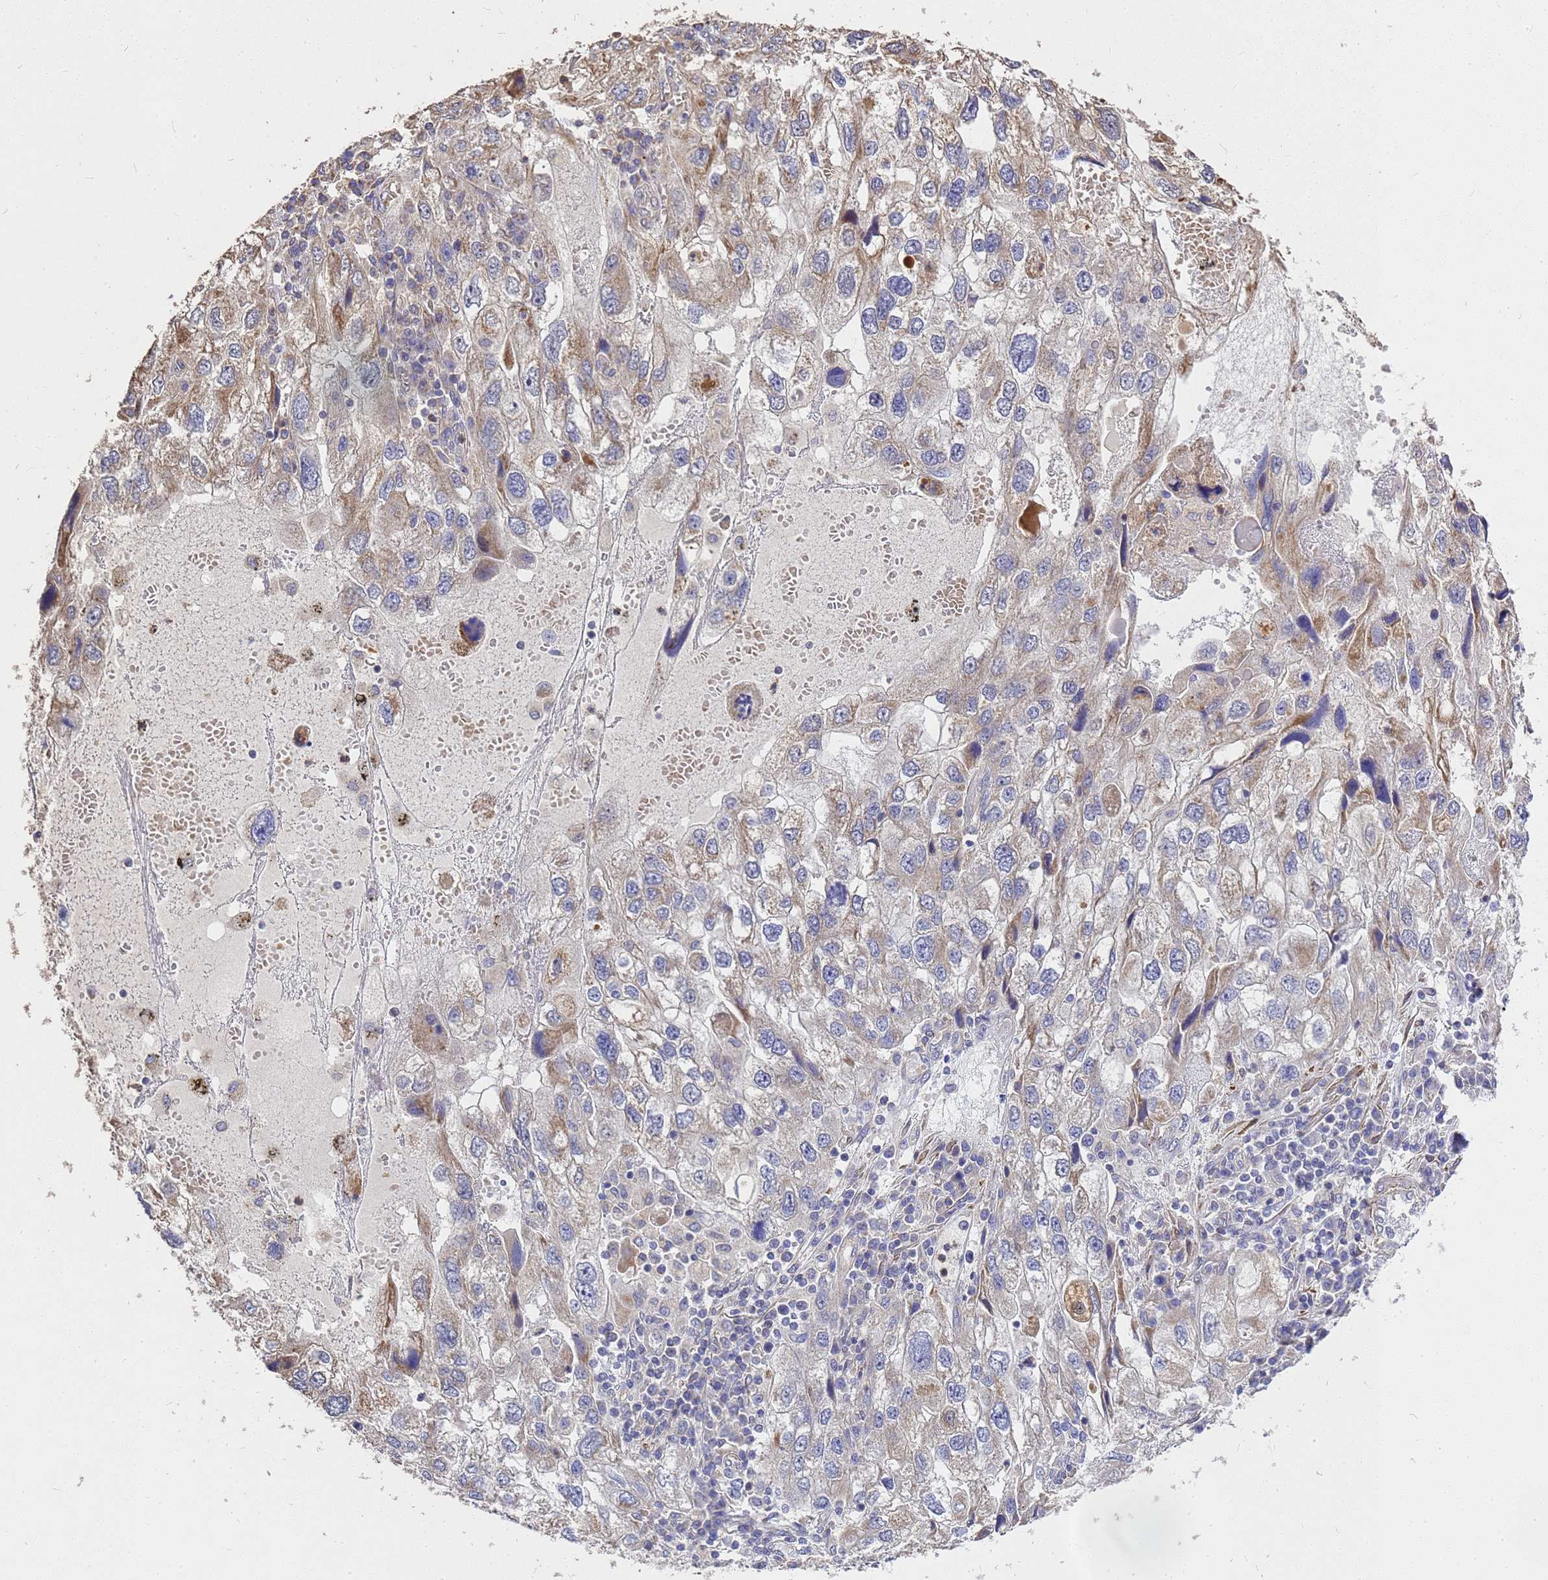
{"staining": {"intensity": "moderate", "quantity": "25%-75%", "location": "cytoplasmic/membranous"}, "tissue": "endometrial cancer", "cell_type": "Tumor cells", "image_type": "cancer", "snomed": [{"axis": "morphology", "description": "Adenocarcinoma, NOS"}, {"axis": "topography", "description": "Endometrium"}], "caption": "Endometrial cancer was stained to show a protein in brown. There is medium levels of moderate cytoplasmic/membranous staining in approximately 25%-75% of tumor cells. The protein of interest is stained brown, and the nuclei are stained in blue (DAB IHC with brightfield microscopy, high magnification).", "gene": "RSPRY1", "patient": {"sex": "female", "age": 49}}